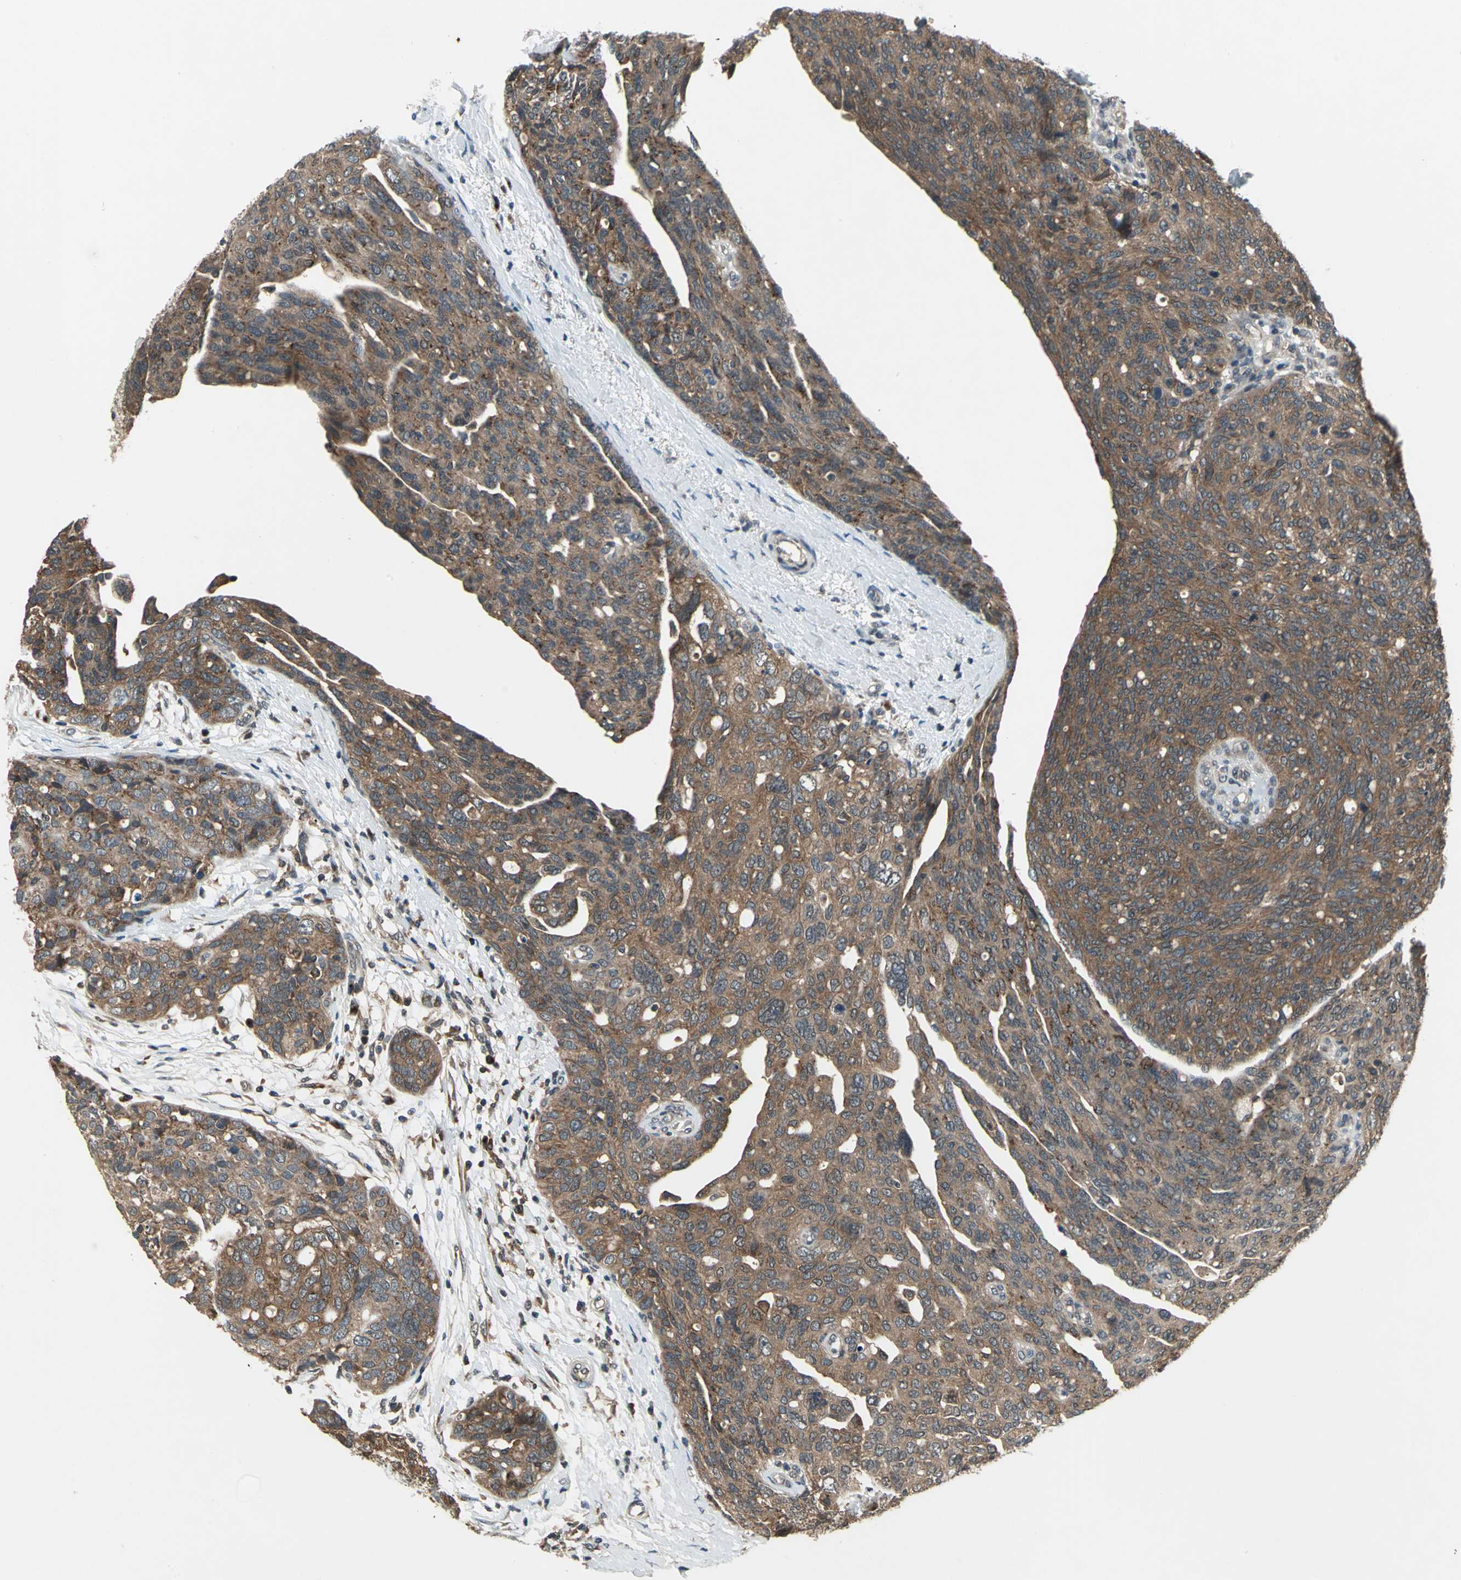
{"staining": {"intensity": "moderate", "quantity": ">75%", "location": "cytoplasmic/membranous"}, "tissue": "ovarian cancer", "cell_type": "Tumor cells", "image_type": "cancer", "snomed": [{"axis": "morphology", "description": "Carcinoma, endometroid"}, {"axis": "topography", "description": "Ovary"}], "caption": "The immunohistochemical stain labels moderate cytoplasmic/membranous expression in tumor cells of endometroid carcinoma (ovarian) tissue.", "gene": "NFKBIE", "patient": {"sex": "female", "age": 60}}